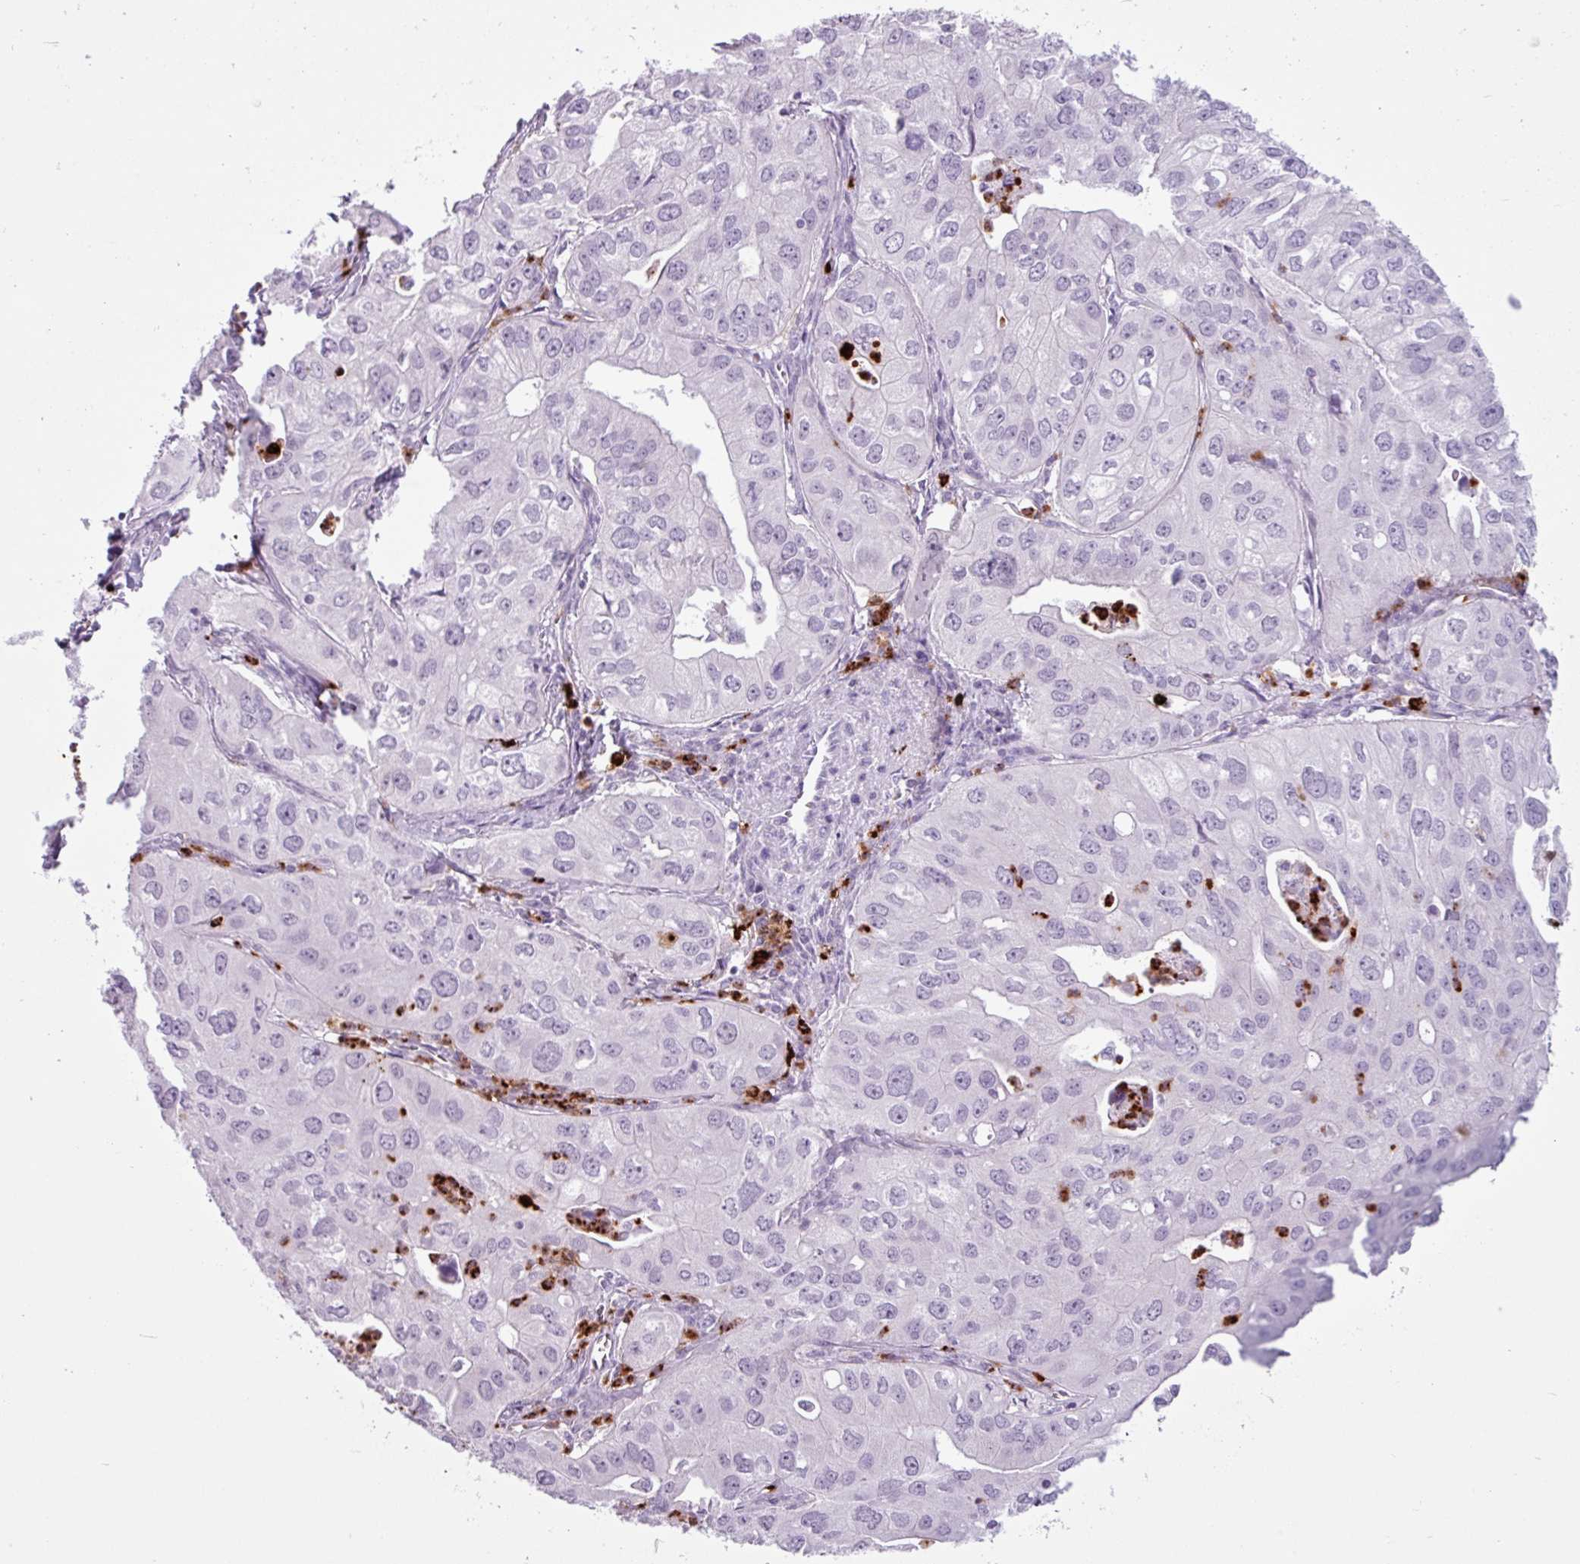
{"staining": {"intensity": "negative", "quantity": "none", "location": "none"}, "tissue": "lung cancer", "cell_type": "Tumor cells", "image_type": "cancer", "snomed": [{"axis": "morphology", "description": "Adenocarcinoma, NOS"}, {"axis": "topography", "description": "Lung"}], "caption": "Immunohistochemistry of human lung cancer (adenocarcinoma) demonstrates no positivity in tumor cells. (DAB immunohistochemistry visualized using brightfield microscopy, high magnification).", "gene": "TMEM178A", "patient": {"sex": "male", "age": 48}}